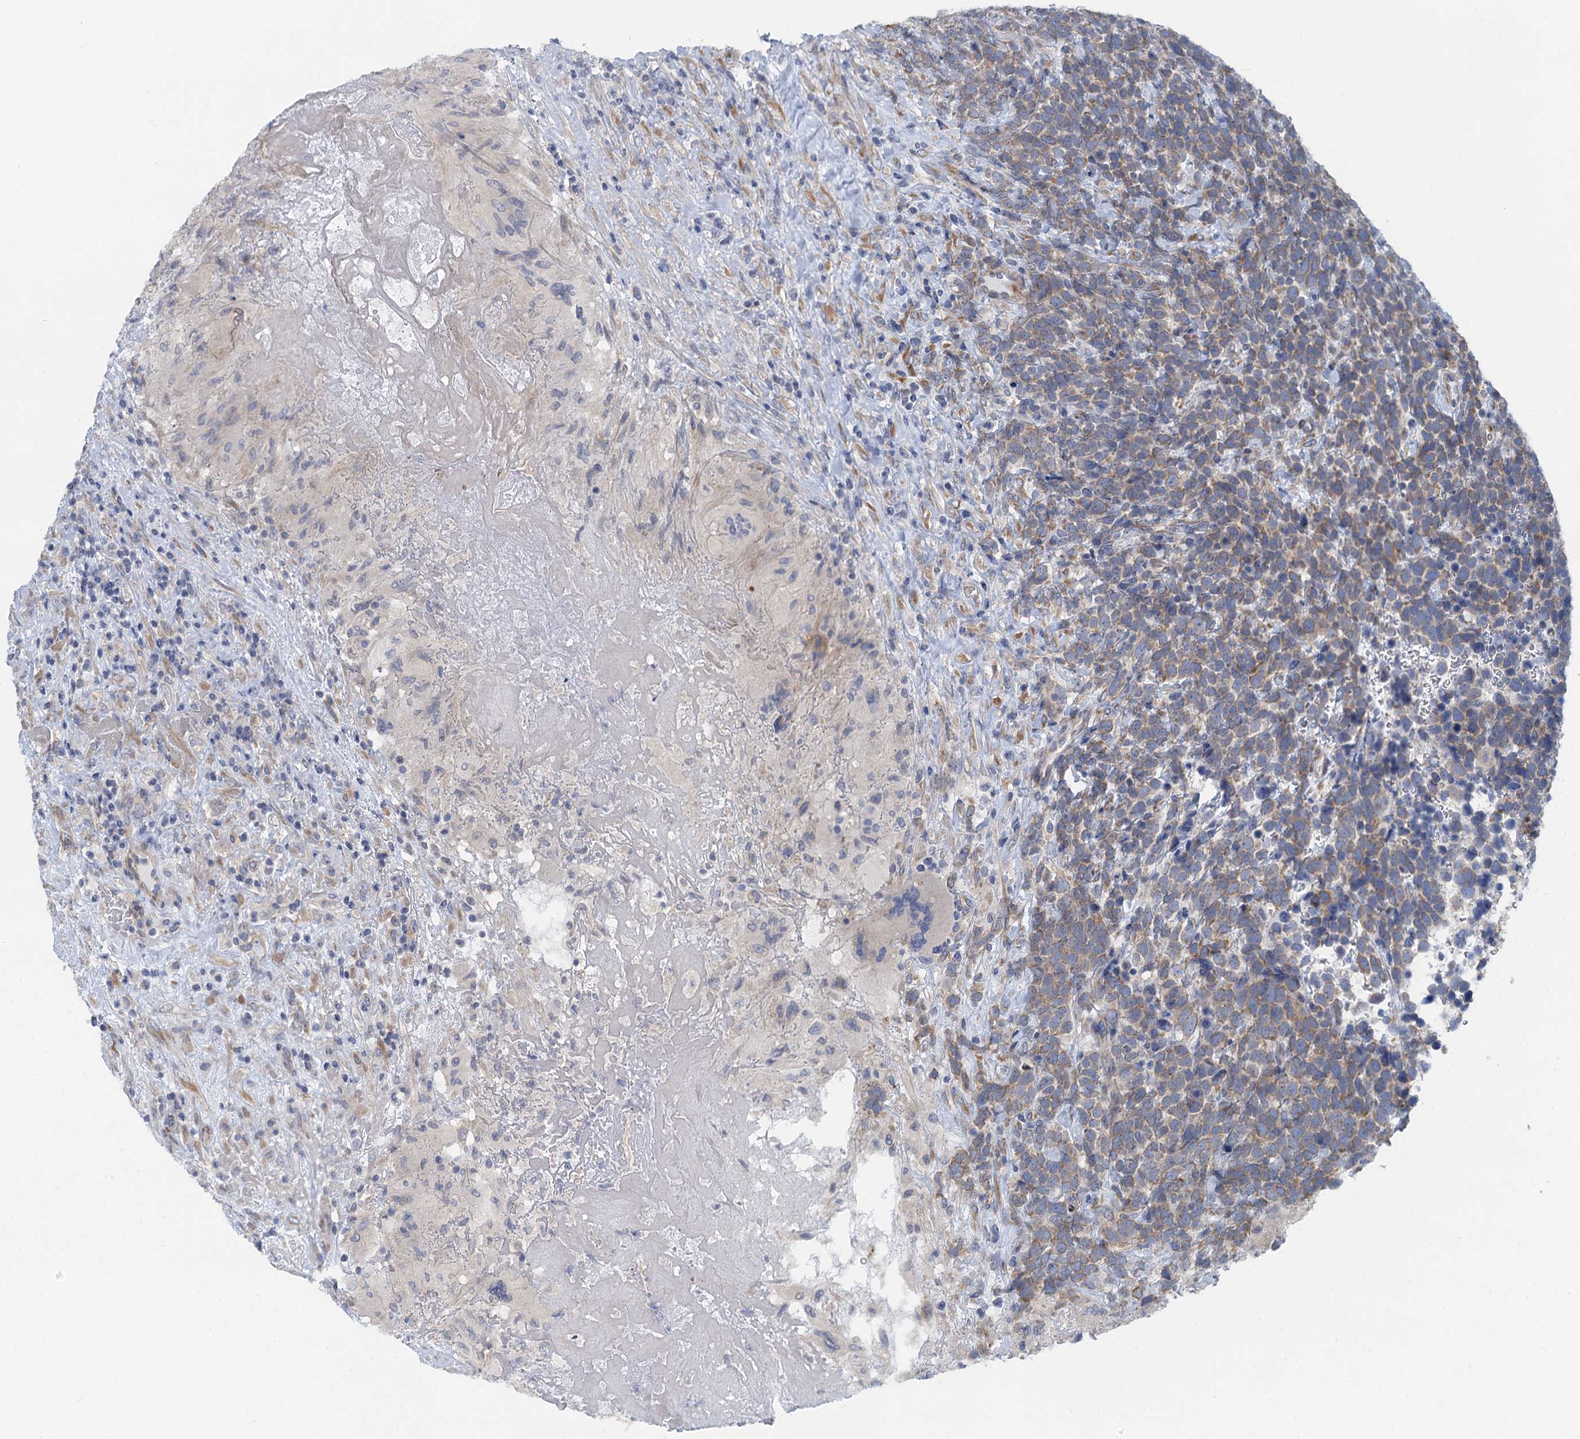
{"staining": {"intensity": "moderate", "quantity": "25%-75%", "location": "cytoplasmic/membranous"}, "tissue": "urothelial cancer", "cell_type": "Tumor cells", "image_type": "cancer", "snomed": [{"axis": "morphology", "description": "Urothelial carcinoma, High grade"}, {"axis": "topography", "description": "Urinary bladder"}], "caption": "High-power microscopy captured an IHC micrograph of urothelial cancer, revealing moderate cytoplasmic/membranous positivity in about 25%-75% of tumor cells. The staining was performed using DAB, with brown indicating positive protein expression. Nuclei are stained blue with hematoxylin.", "gene": "POGLUT3", "patient": {"sex": "female", "age": 82}}